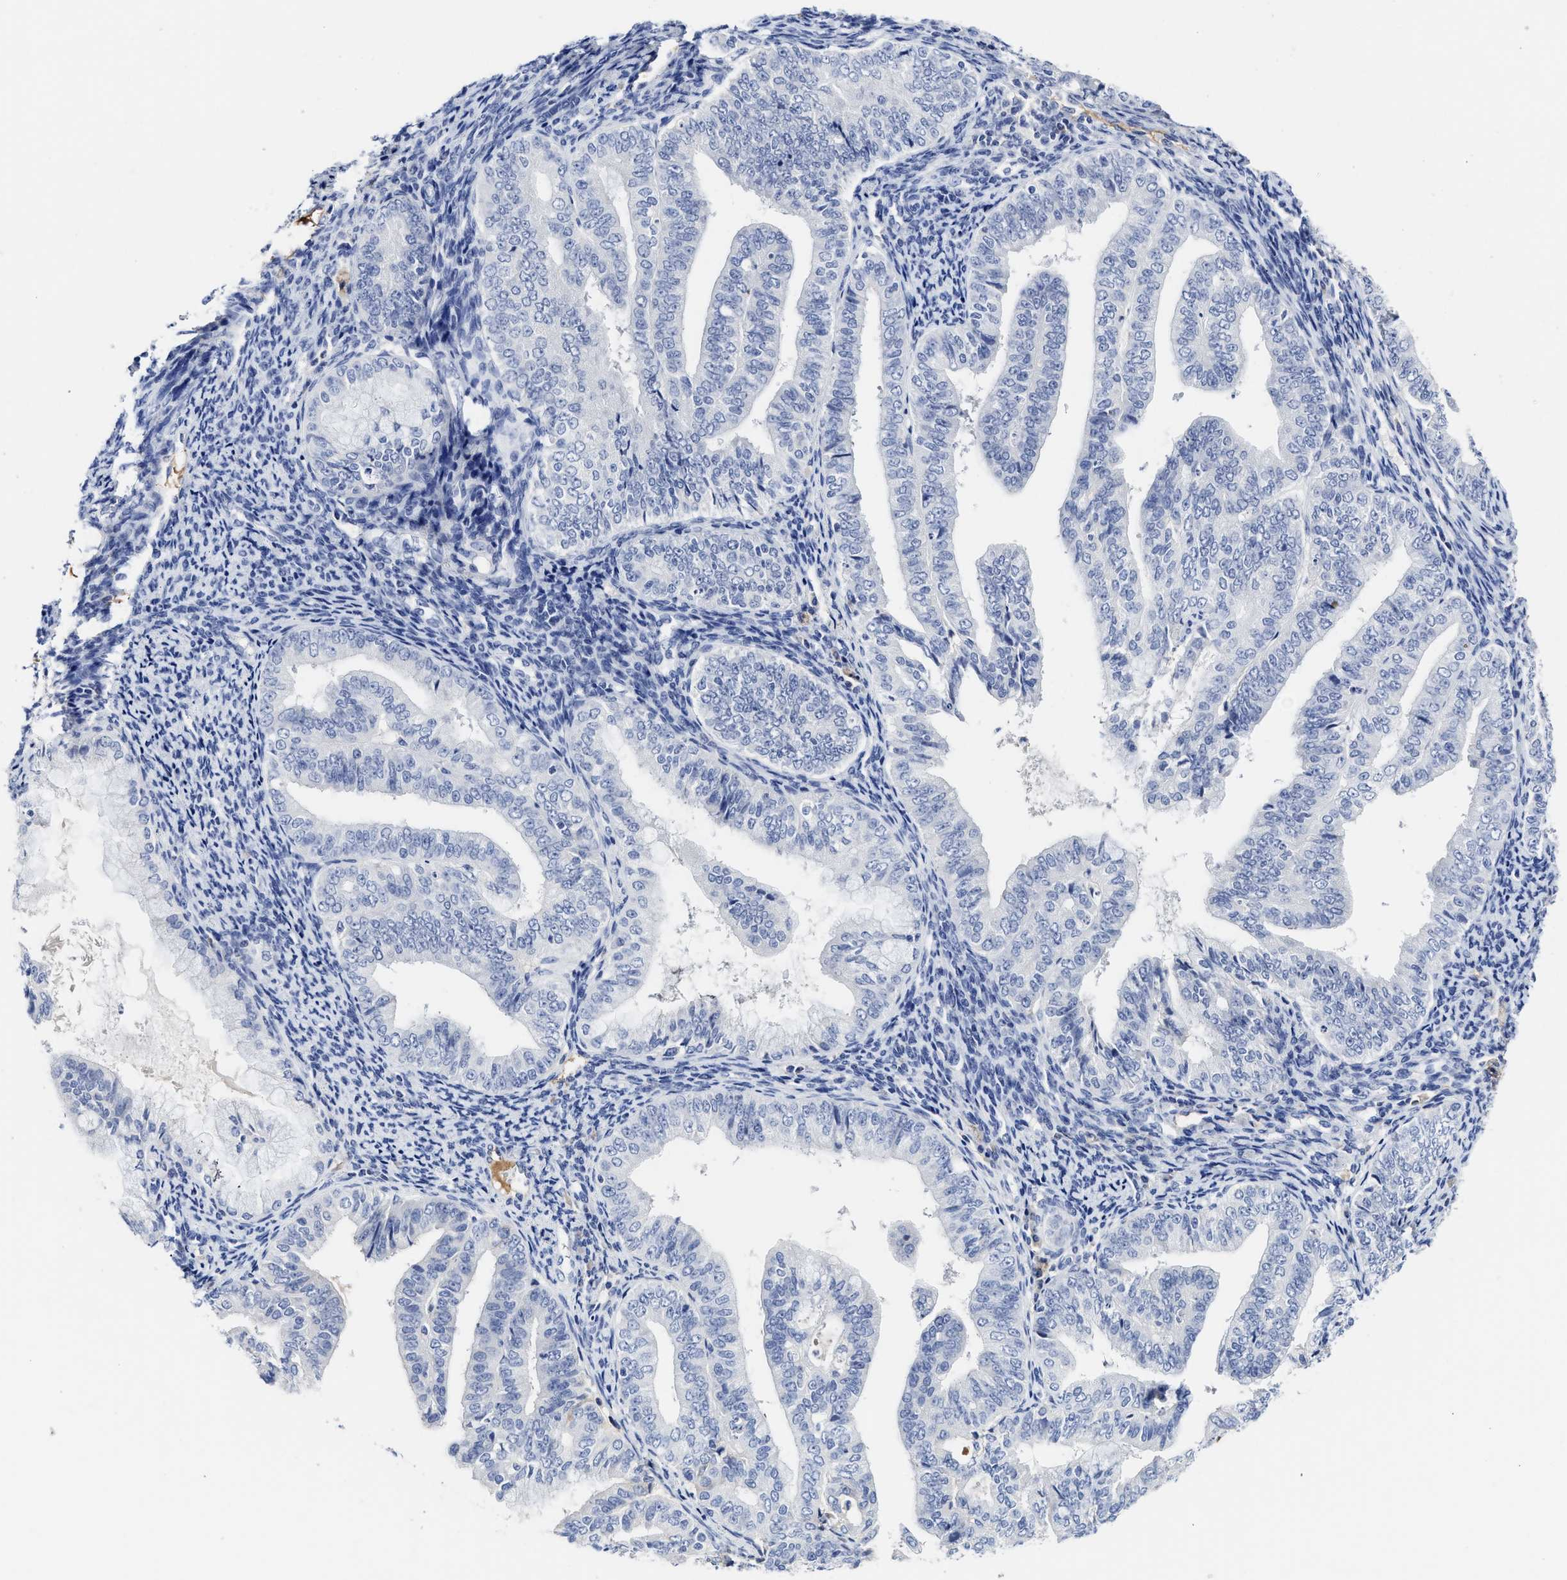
{"staining": {"intensity": "negative", "quantity": "none", "location": "none"}, "tissue": "endometrial cancer", "cell_type": "Tumor cells", "image_type": "cancer", "snomed": [{"axis": "morphology", "description": "Adenocarcinoma, NOS"}, {"axis": "topography", "description": "Endometrium"}], "caption": "Endometrial cancer stained for a protein using immunohistochemistry exhibits no expression tumor cells.", "gene": "C2", "patient": {"sex": "female", "age": 63}}